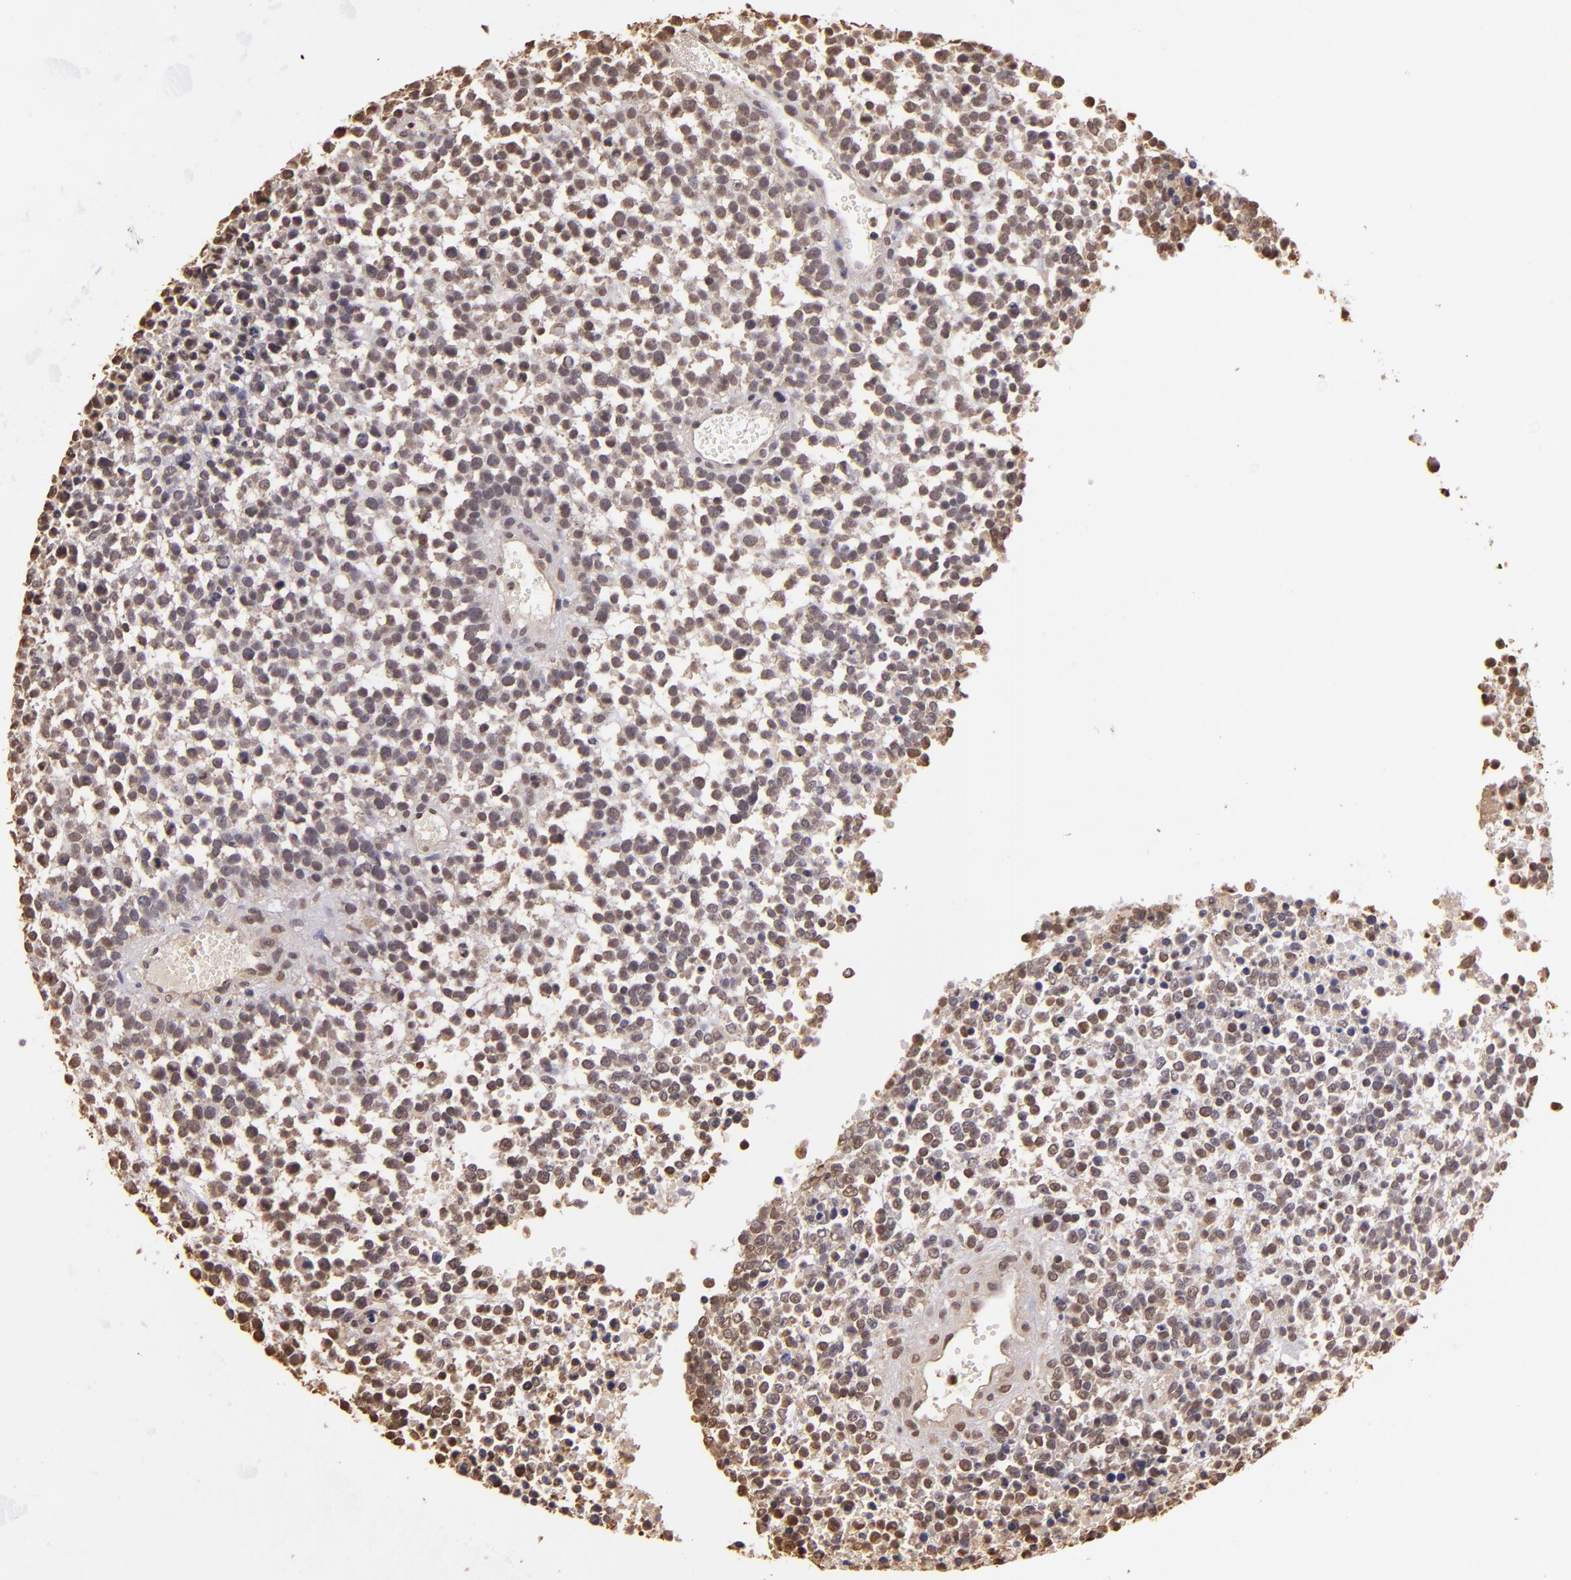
{"staining": {"intensity": "negative", "quantity": "none", "location": "none"}, "tissue": "glioma", "cell_type": "Tumor cells", "image_type": "cancer", "snomed": [{"axis": "morphology", "description": "Glioma, malignant, High grade"}, {"axis": "topography", "description": "Brain"}], "caption": "High magnification brightfield microscopy of glioma stained with DAB (brown) and counterstained with hematoxylin (blue): tumor cells show no significant expression. The staining was performed using DAB to visualize the protein expression in brown, while the nuclei were stained in blue with hematoxylin (Magnification: 20x).", "gene": "ARPC2", "patient": {"sex": "male", "age": 66}}